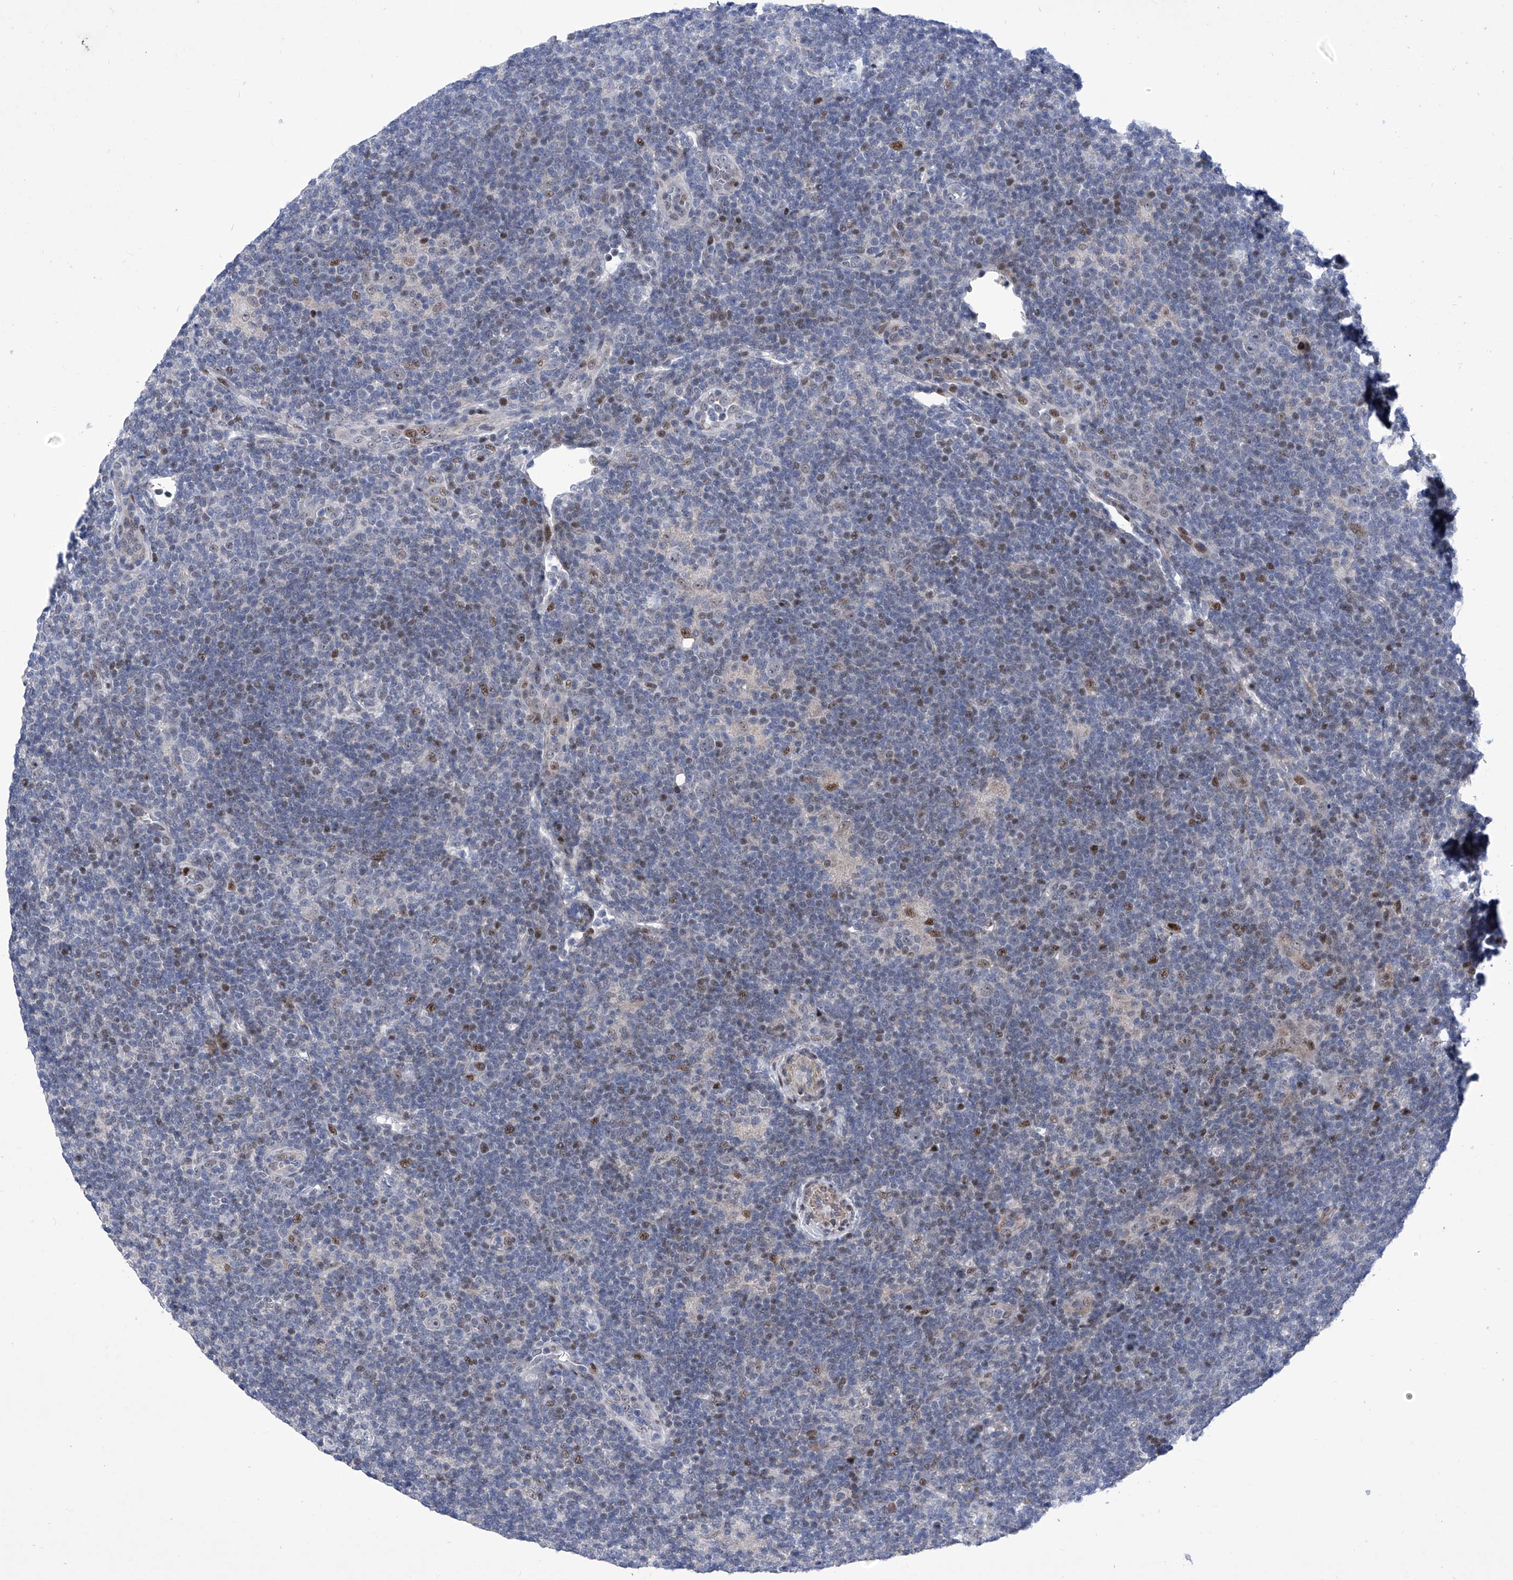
{"staining": {"intensity": "negative", "quantity": "none", "location": "none"}, "tissue": "lymphoma", "cell_type": "Tumor cells", "image_type": "cancer", "snomed": [{"axis": "morphology", "description": "Hodgkin's disease, NOS"}, {"axis": "topography", "description": "Lymph node"}], "caption": "A high-resolution histopathology image shows IHC staining of Hodgkin's disease, which demonstrates no significant positivity in tumor cells.", "gene": "NUFIP1", "patient": {"sex": "female", "age": 57}}